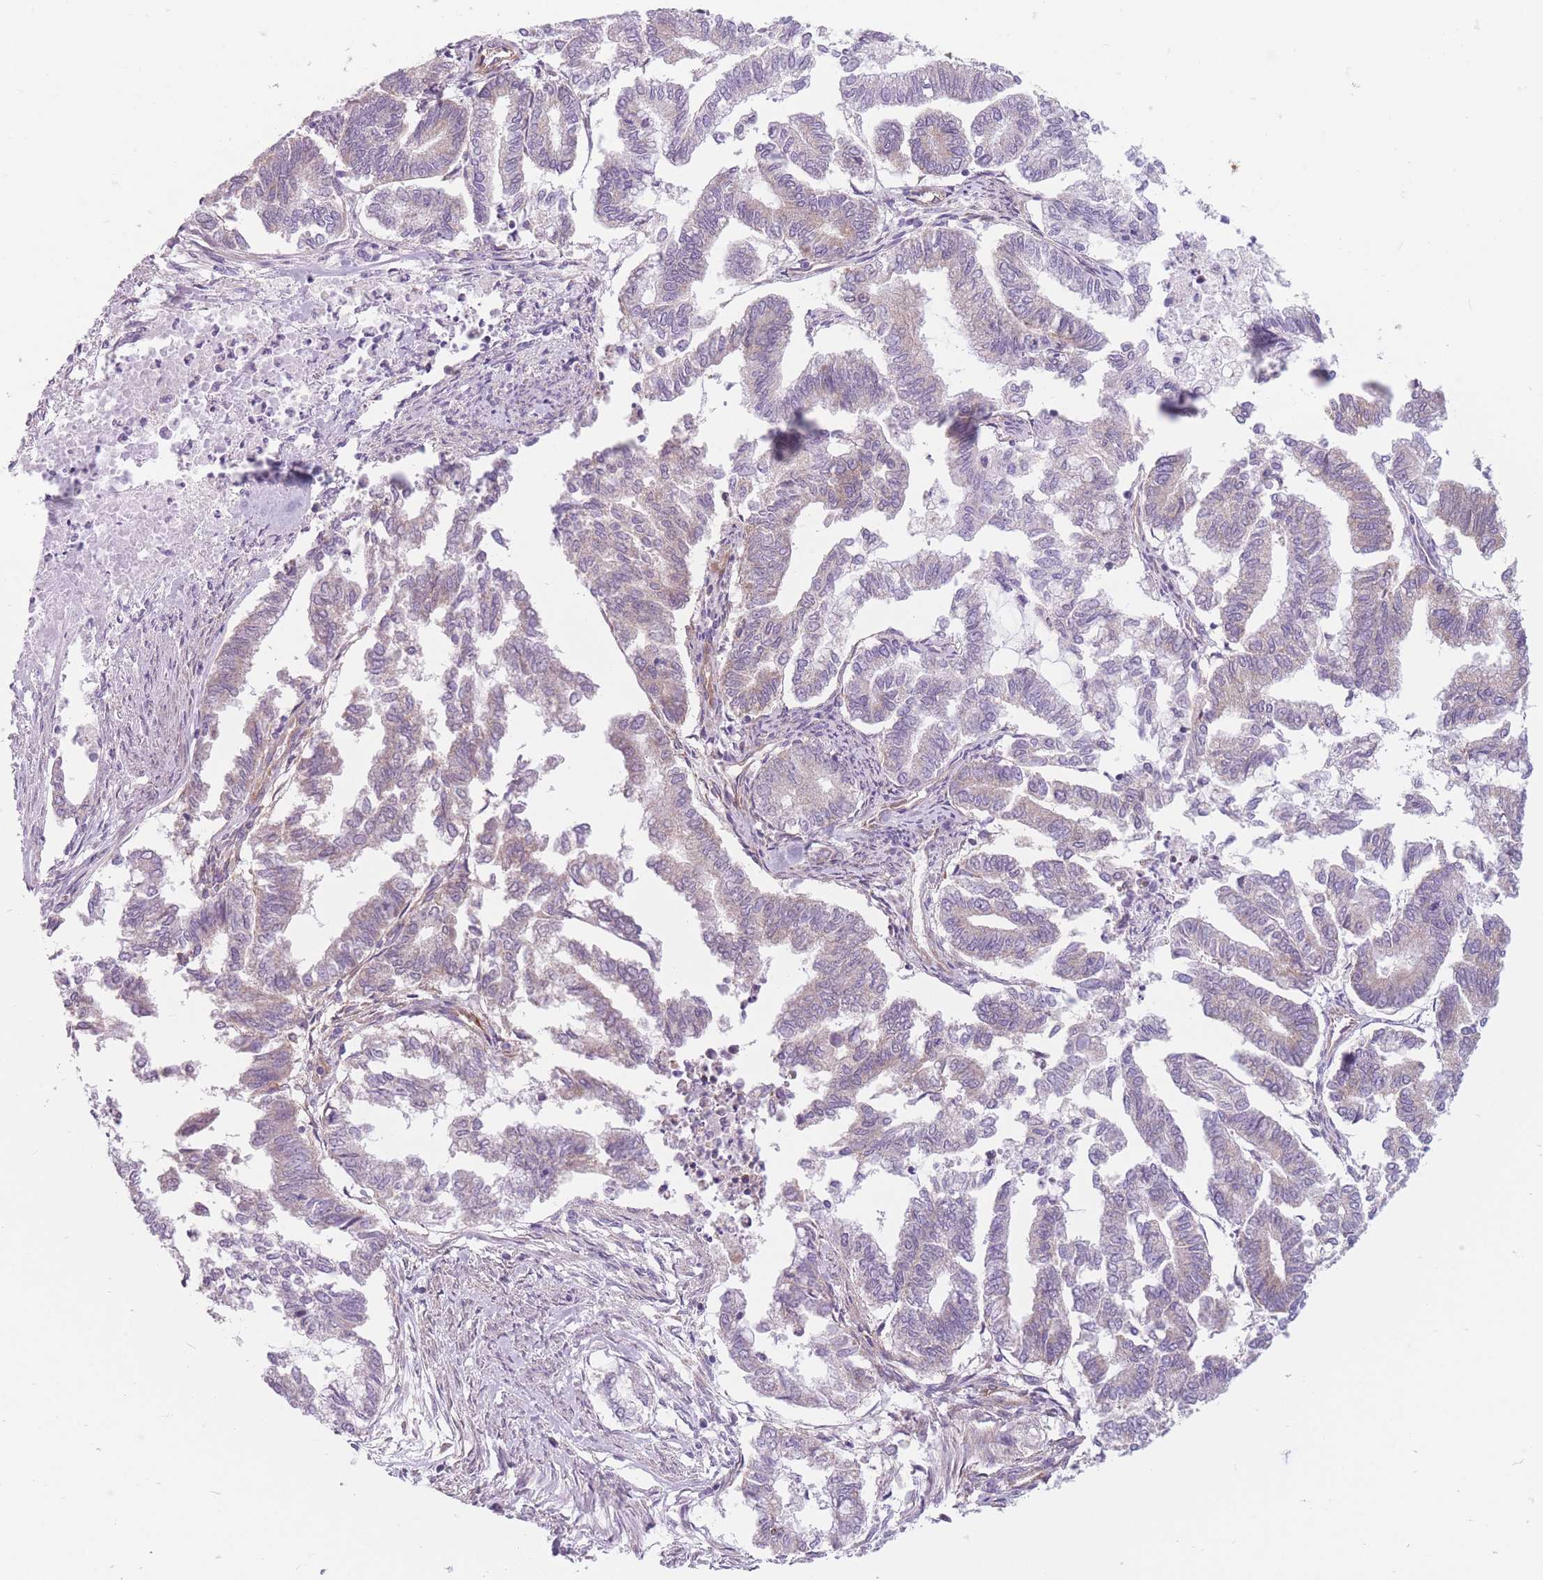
{"staining": {"intensity": "weak", "quantity": "<25%", "location": "cytoplasmic/membranous"}, "tissue": "endometrial cancer", "cell_type": "Tumor cells", "image_type": "cancer", "snomed": [{"axis": "morphology", "description": "Adenocarcinoma, NOS"}, {"axis": "topography", "description": "Endometrium"}], "caption": "Endometrial adenocarcinoma was stained to show a protein in brown. There is no significant expression in tumor cells.", "gene": "SERPINB3", "patient": {"sex": "female", "age": 79}}